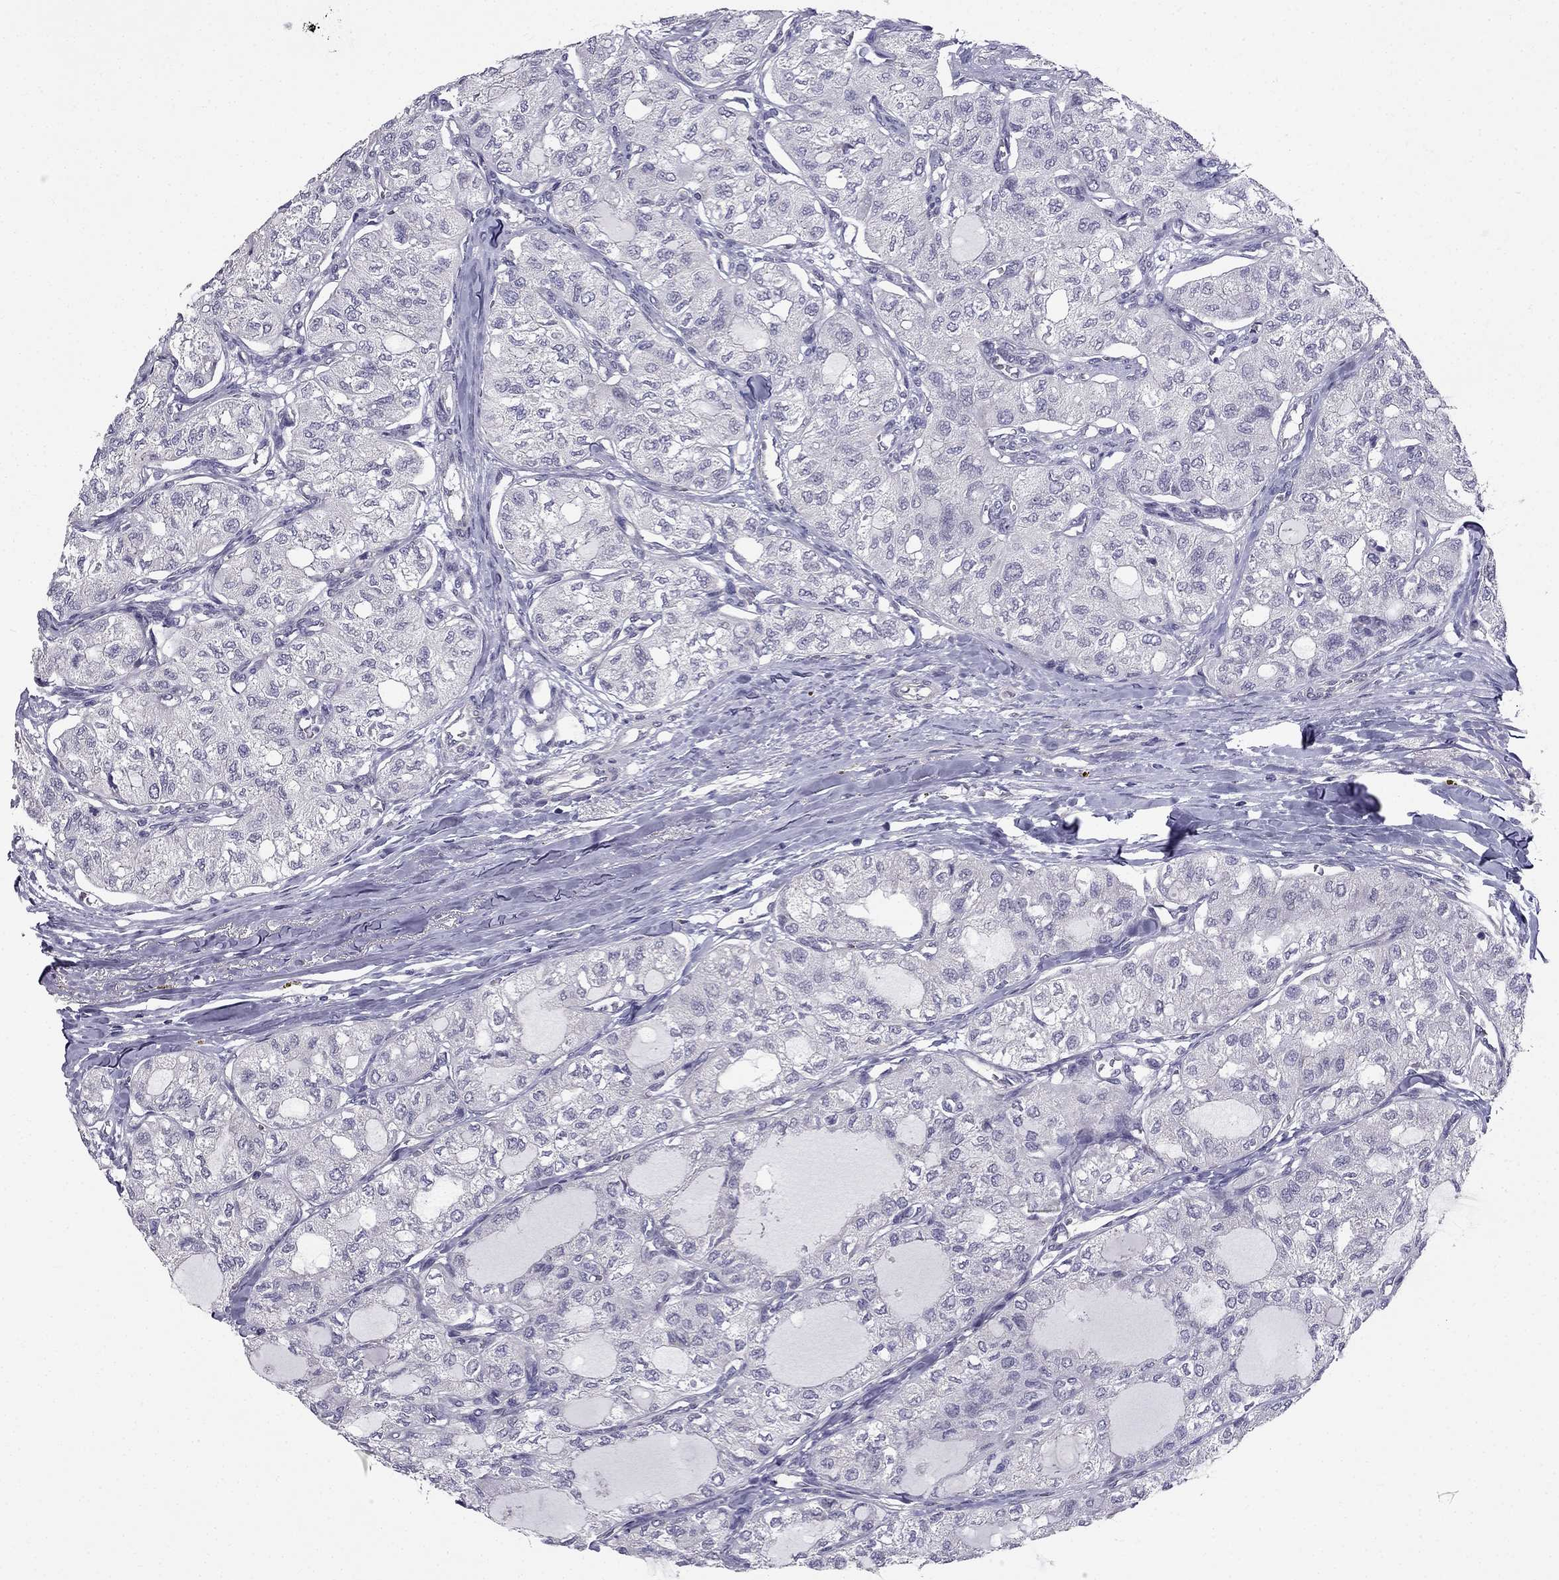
{"staining": {"intensity": "negative", "quantity": "none", "location": "none"}, "tissue": "thyroid cancer", "cell_type": "Tumor cells", "image_type": "cancer", "snomed": [{"axis": "morphology", "description": "Follicular adenoma carcinoma, NOS"}, {"axis": "topography", "description": "Thyroid gland"}], "caption": "This micrograph is of thyroid cancer (follicular adenoma carcinoma) stained with immunohistochemistry (IHC) to label a protein in brown with the nuclei are counter-stained blue. There is no expression in tumor cells.", "gene": "HSFX1", "patient": {"sex": "male", "age": 75}}